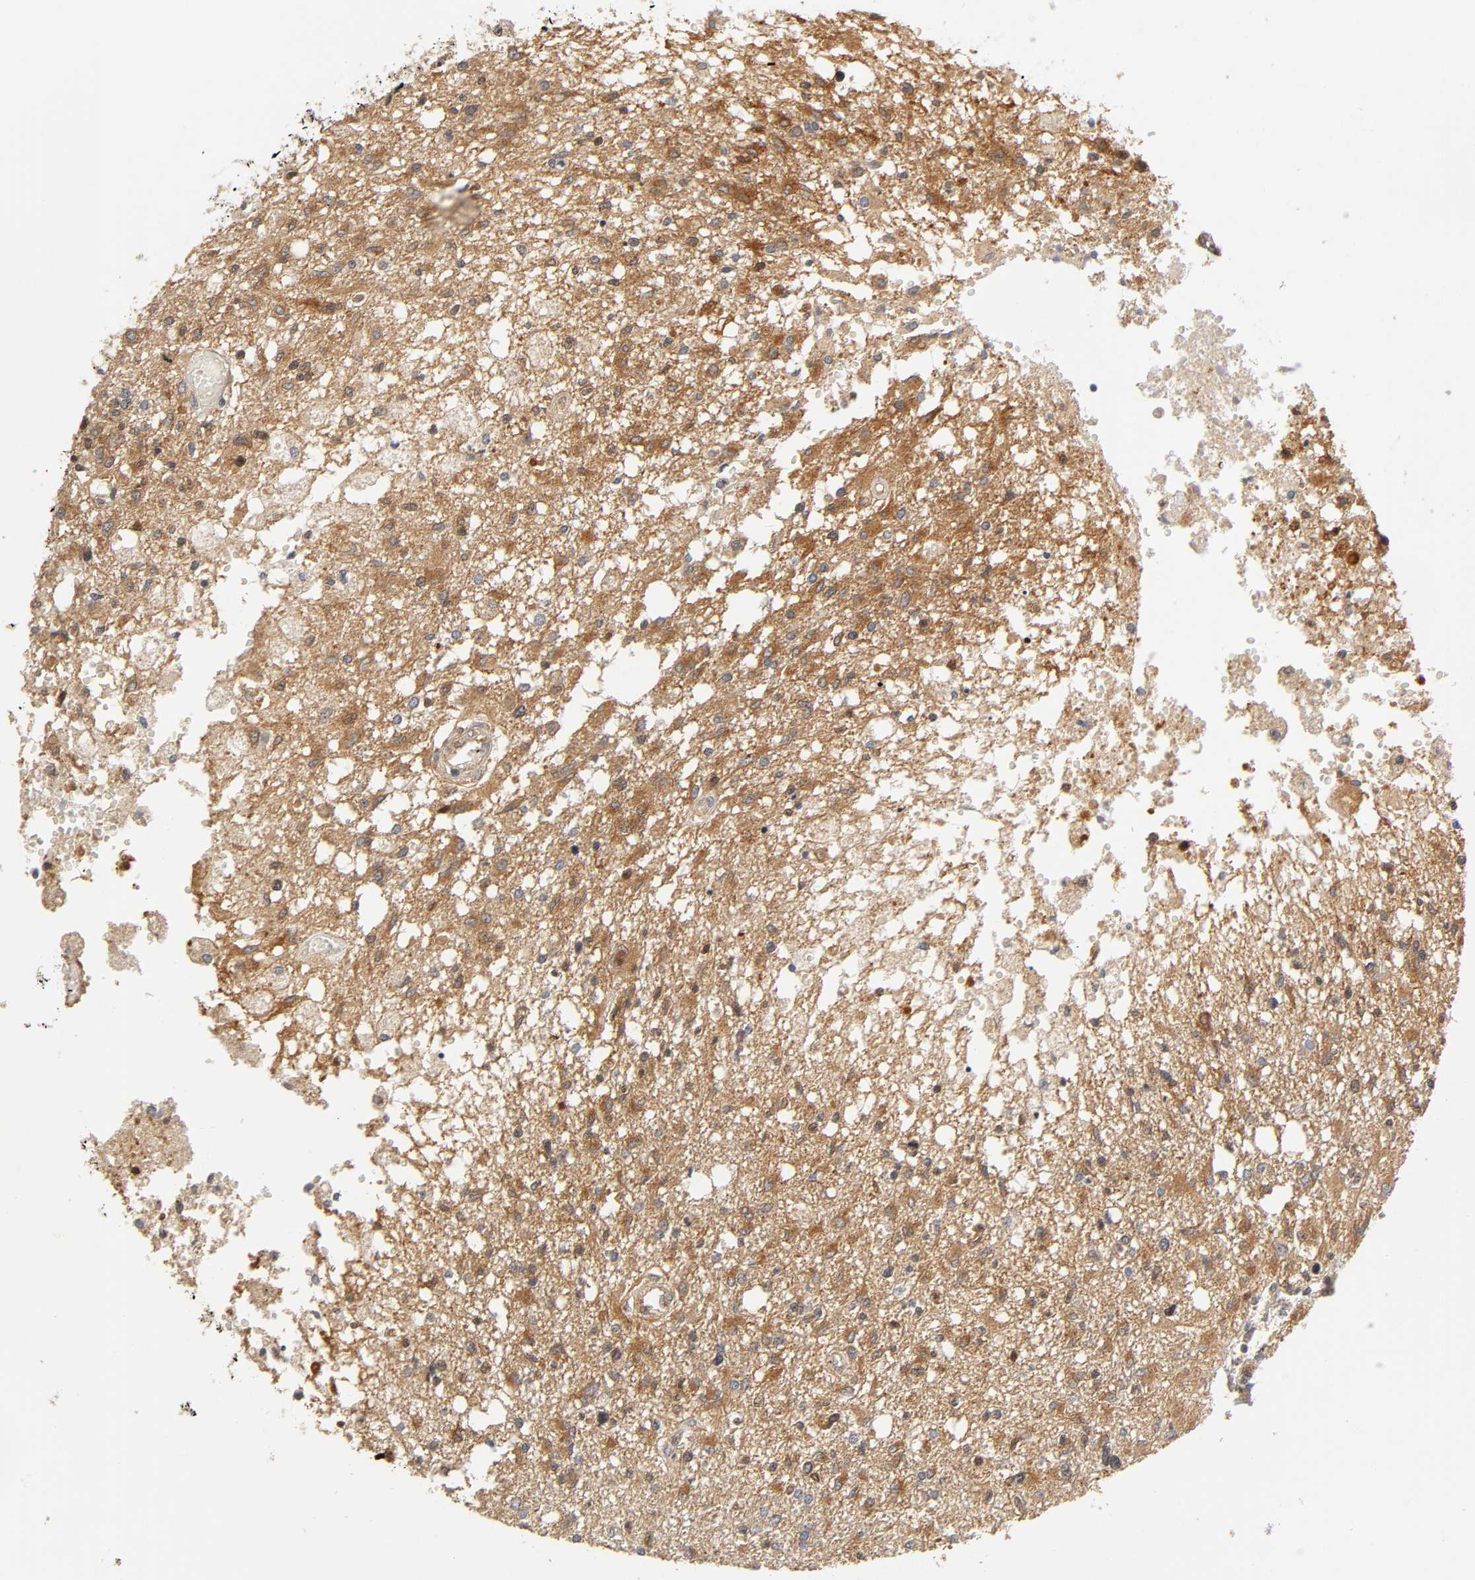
{"staining": {"intensity": "moderate", "quantity": "25%-75%", "location": "cytoplasmic/membranous"}, "tissue": "glioma", "cell_type": "Tumor cells", "image_type": "cancer", "snomed": [{"axis": "morphology", "description": "Glioma, malignant, High grade"}, {"axis": "topography", "description": "Cerebral cortex"}], "caption": "Malignant glioma (high-grade) was stained to show a protein in brown. There is medium levels of moderate cytoplasmic/membranous positivity in approximately 25%-75% of tumor cells.", "gene": "PAFAH1B1", "patient": {"sex": "male", "age": 76}}